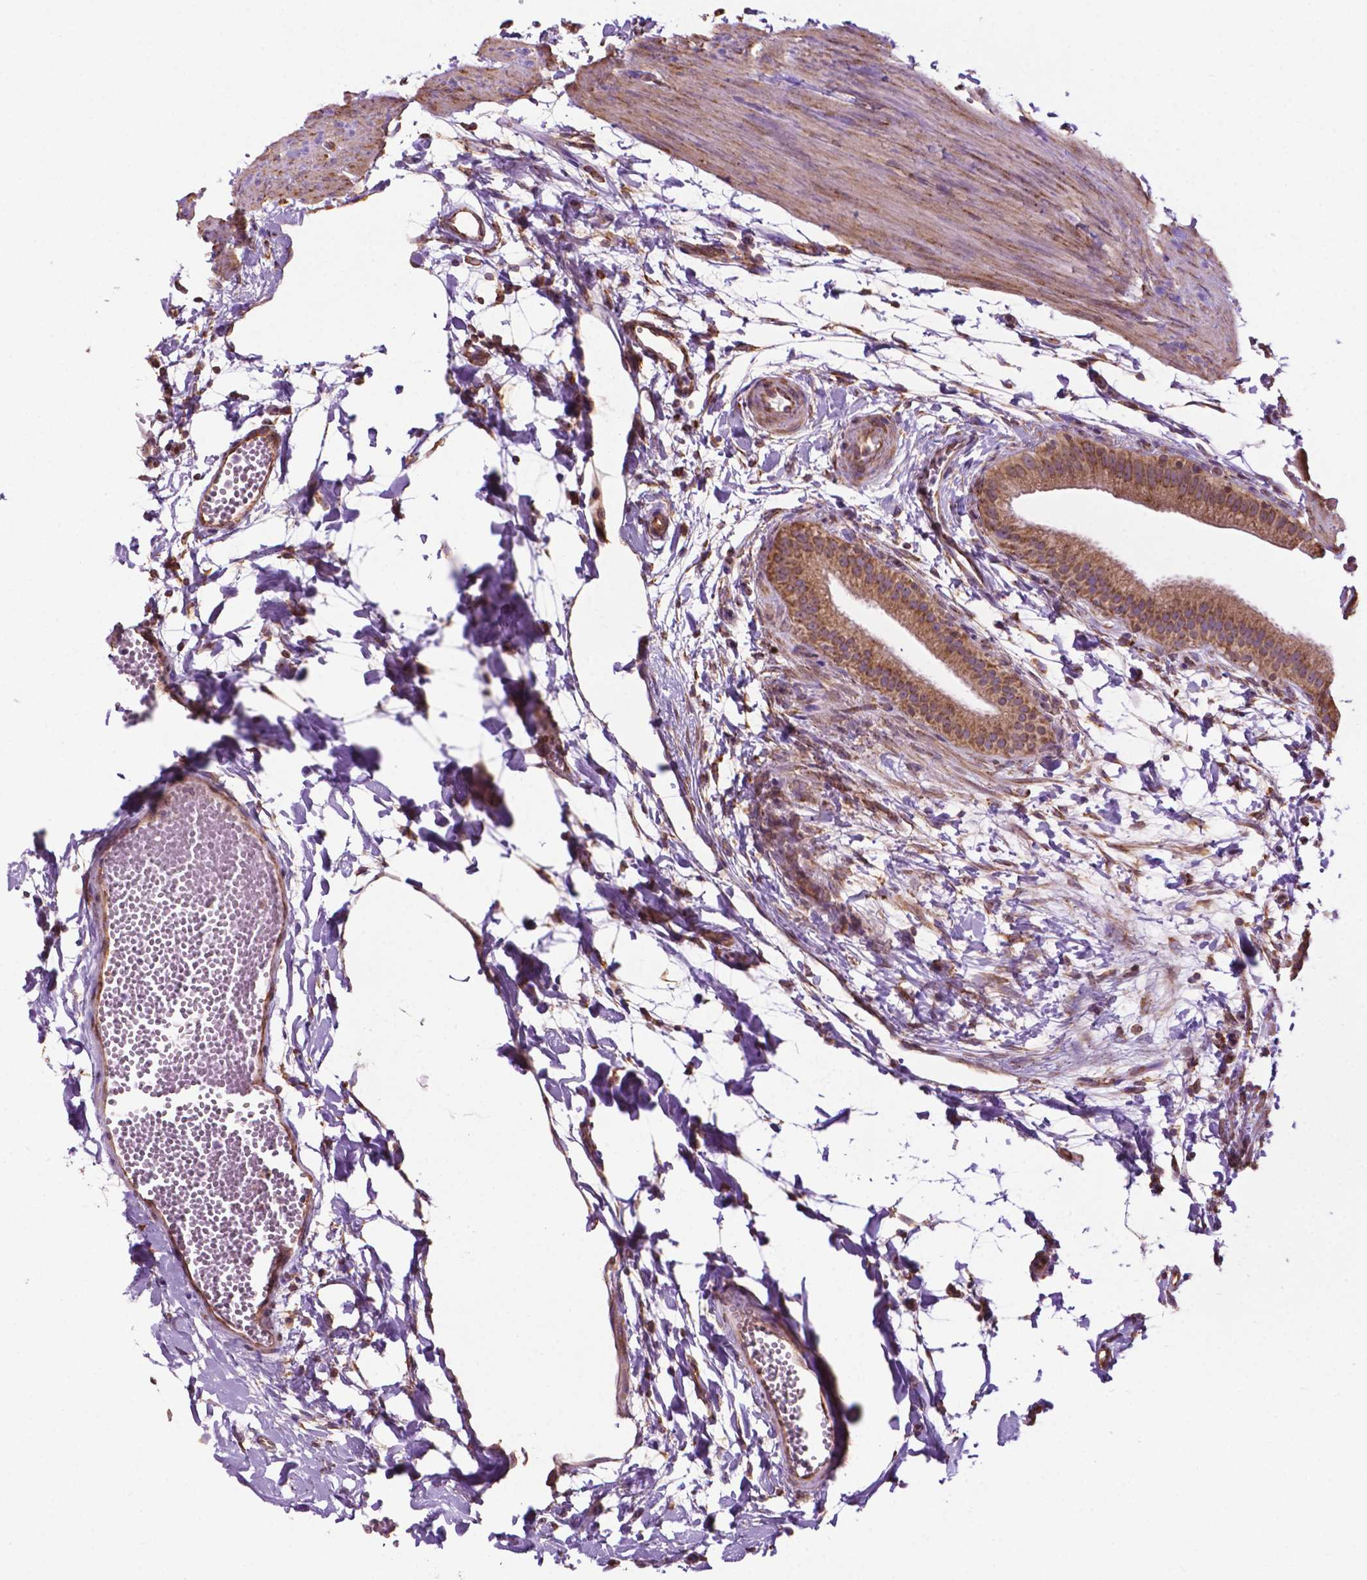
{"staining": {"intensity": "moderate", "quantity": ">75%", "location": "cytoplasmic/membranous"}, "tissue": "gallbladder", "cell_type": "Glandular cells", "image_type": "normal", "snomed": [{"axis": "morphology", "description": "Normal tissue, NOS"}, {"axis": "topography", "description": "Gallbladder"}], "caption": "Immunohistochemical staining of normal gallbladder shows medium levels of moderate cytoplasmic/membranous staining in approximately >75% of glandular cells. The staining was performed using DAB to visualize the protein expression in brown, while the nuclei were stained in blue with hematoxylin (Magnification: 20x).", "gene": "RPL29", "patient": {"sex": "female", "age": 63}}